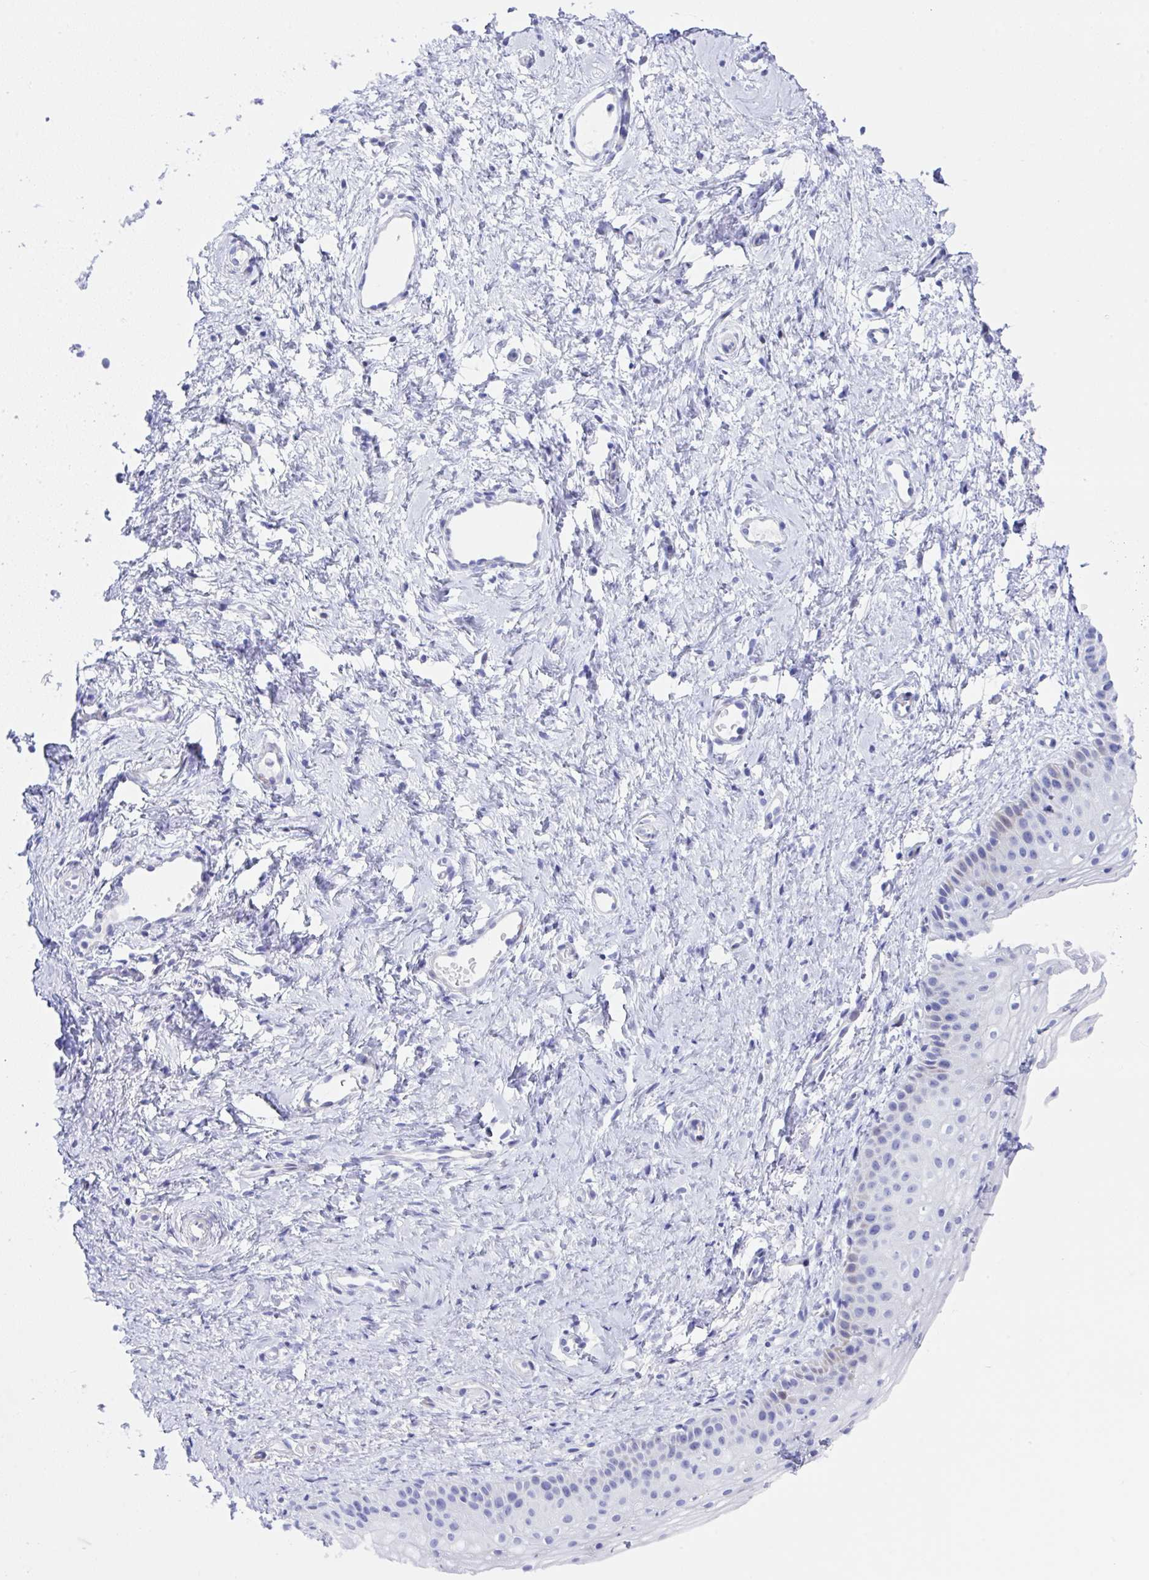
{"staining": {"intensity": "weak", "quantity": "25%-75%", "location": "cytoplasmic/membranous"}, "tissue": "vagina", "cell_type": "Squamous epithelial cells", "image_type": "normal", "snomed": [{"axis": "morphology", "description": "Normal tissue, NOS"}, {"axis": "topography", "description": "Vagina"}], "caption": "Protein staining of normal vagina demonstrates weak cytoplasmic/membranous staining in approximately 25%-75% of squamous epithelial cells.", "gene": "ZNF713", "patient": {"sex": "female", "age": 65}}